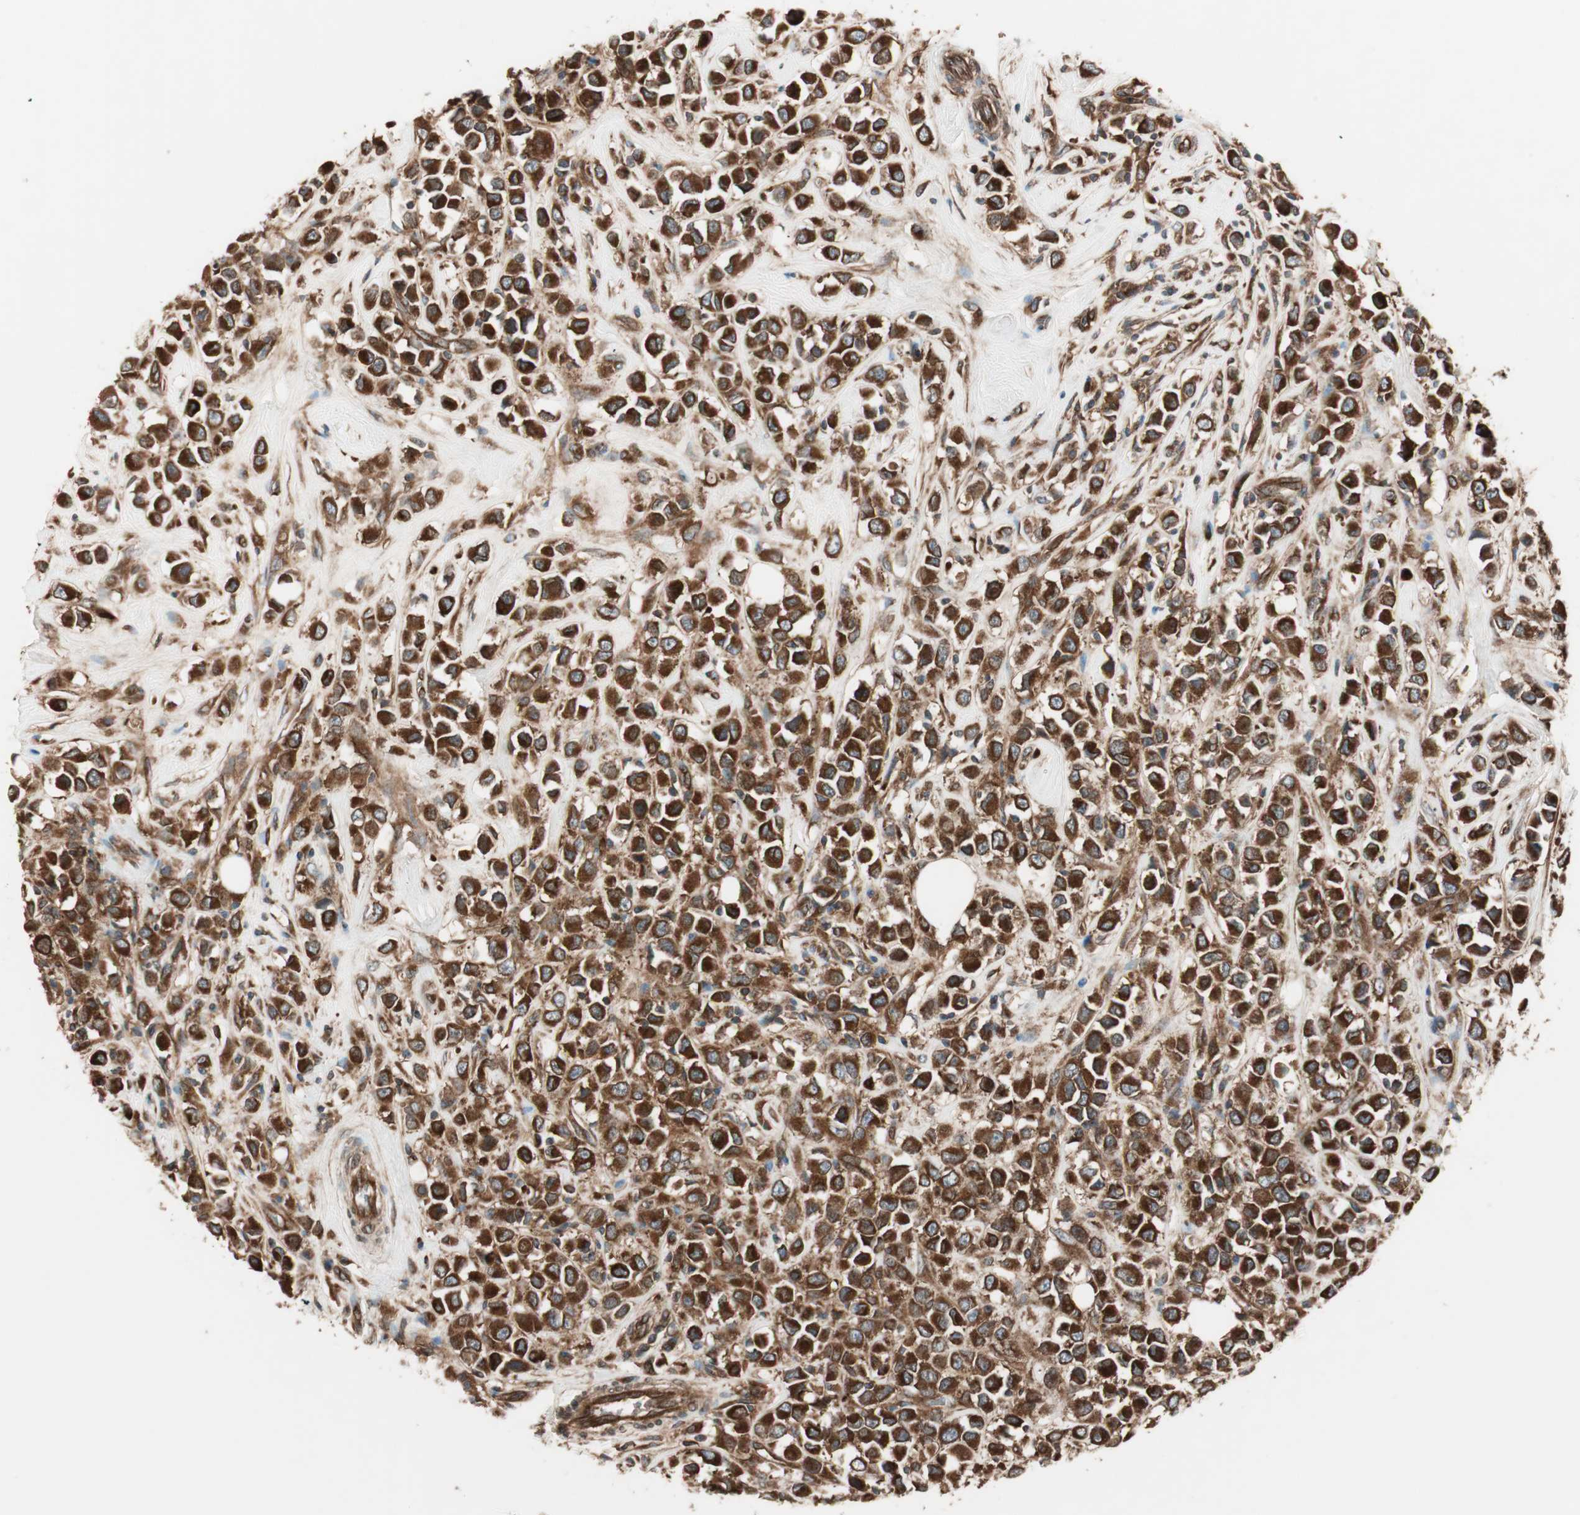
{"staining": {"intensity": "strong", "quantity": ">75%", "location": "cytoplasmic/membranous"}, "tissue": "breast cancer", "cell_type": "Tumor cells", "image_type": "cancer", "snomed": [{"axis": "morphology", "description": "Duct carcinoma"}, {"axis": "topography", "description": "Breast"}], "caption": "Strong cytoplasmic/membranous staining is seen in approximately >75% of tumor cells in breast intraductal carcinoma.", "gene": "RAB5A", "patient": {"sex": "female", "age": 61}}